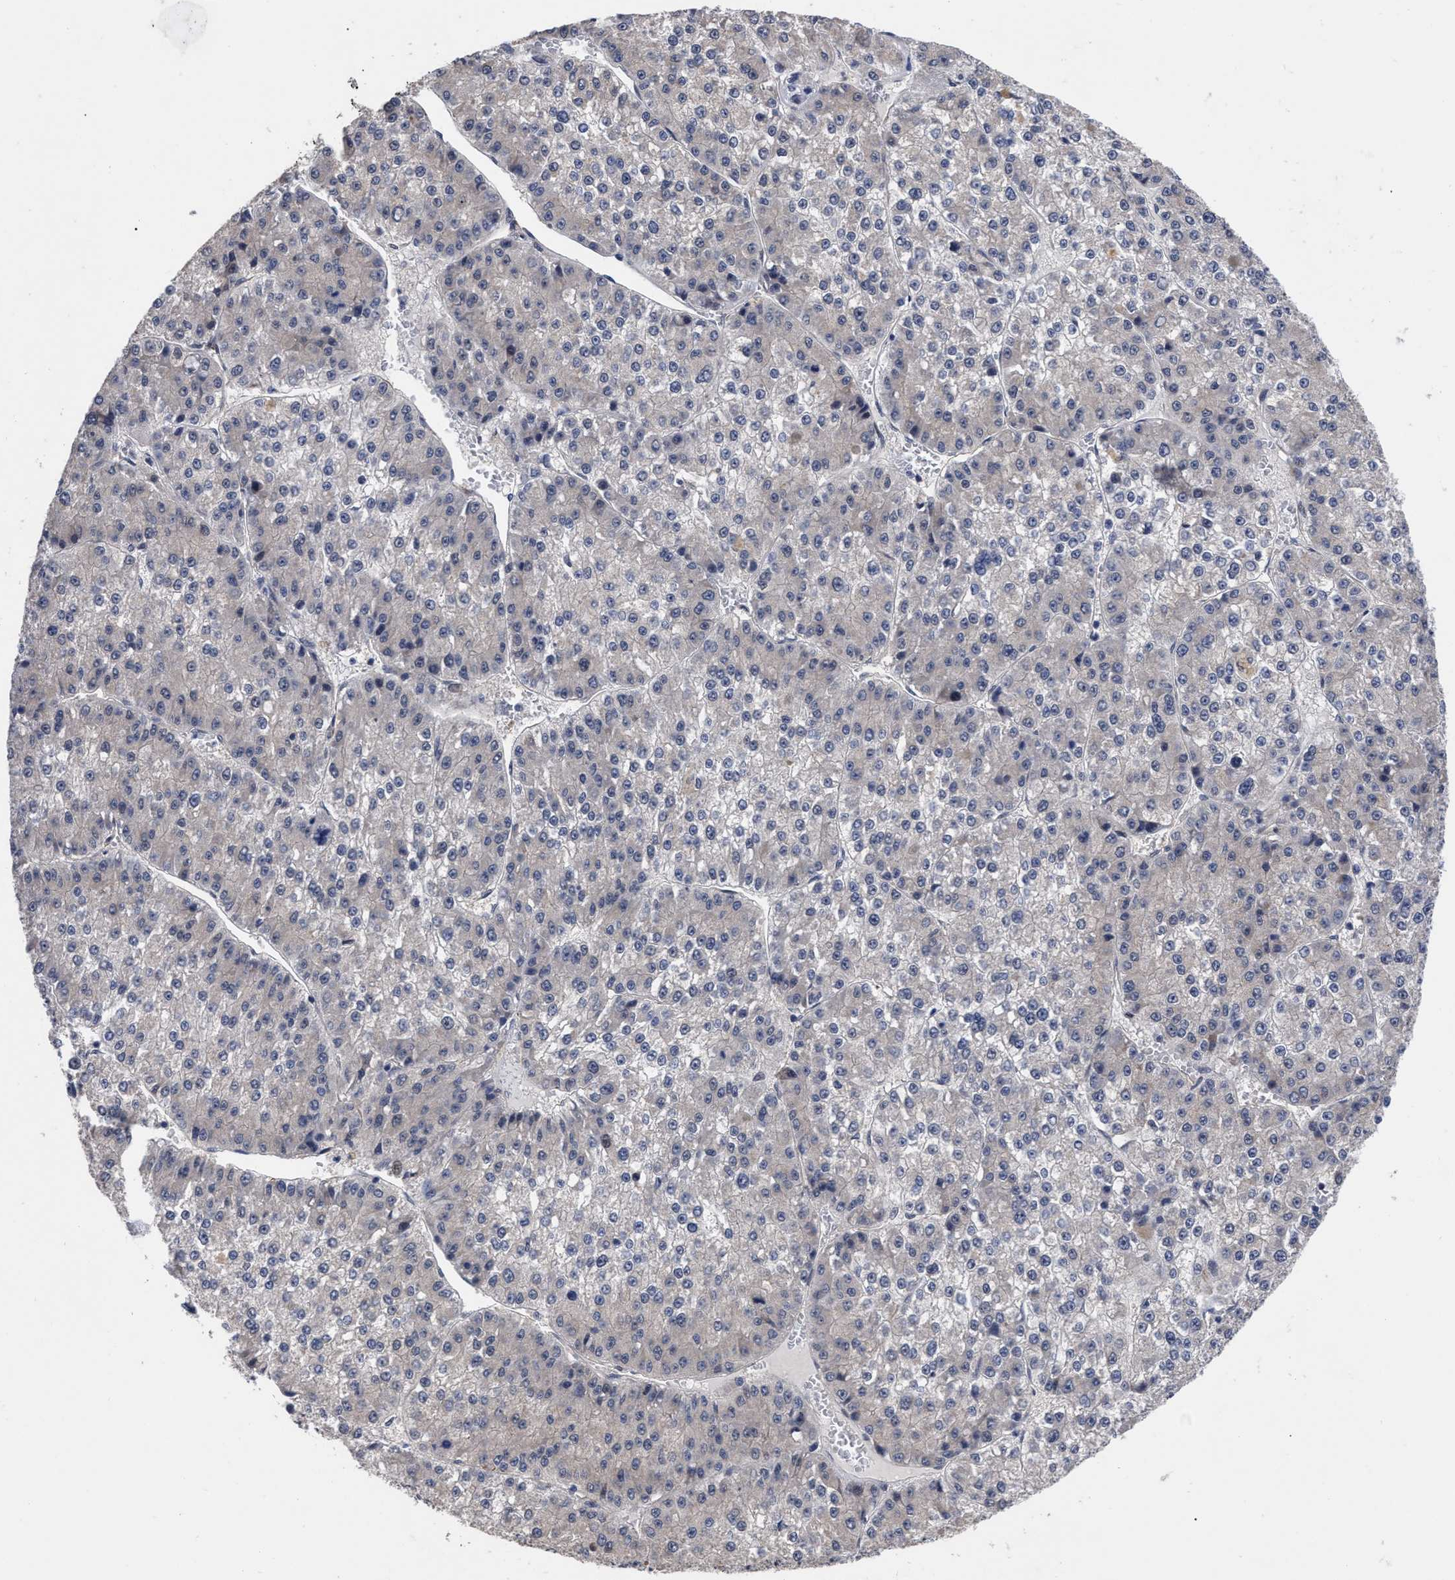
{"staining": {"intensity": "negative", "quantity": "none", "location": "none"}, "tissue": "liver cancer", "cell_type": "Tumor cells", "image_type": "cancer", "snomed": [{"axis": "morphology", "description": "Carcinoma, Hepatocellular, NOS"}, {"axis": "topography", "description": "Liver"}], "caption": "Immunohistochemical staining of human hepatocellular carcinoma (liver) reveals no significant staining in tumor cells.", "gene": "CCN5", "patient": {"sex": "female", "age": 73}}